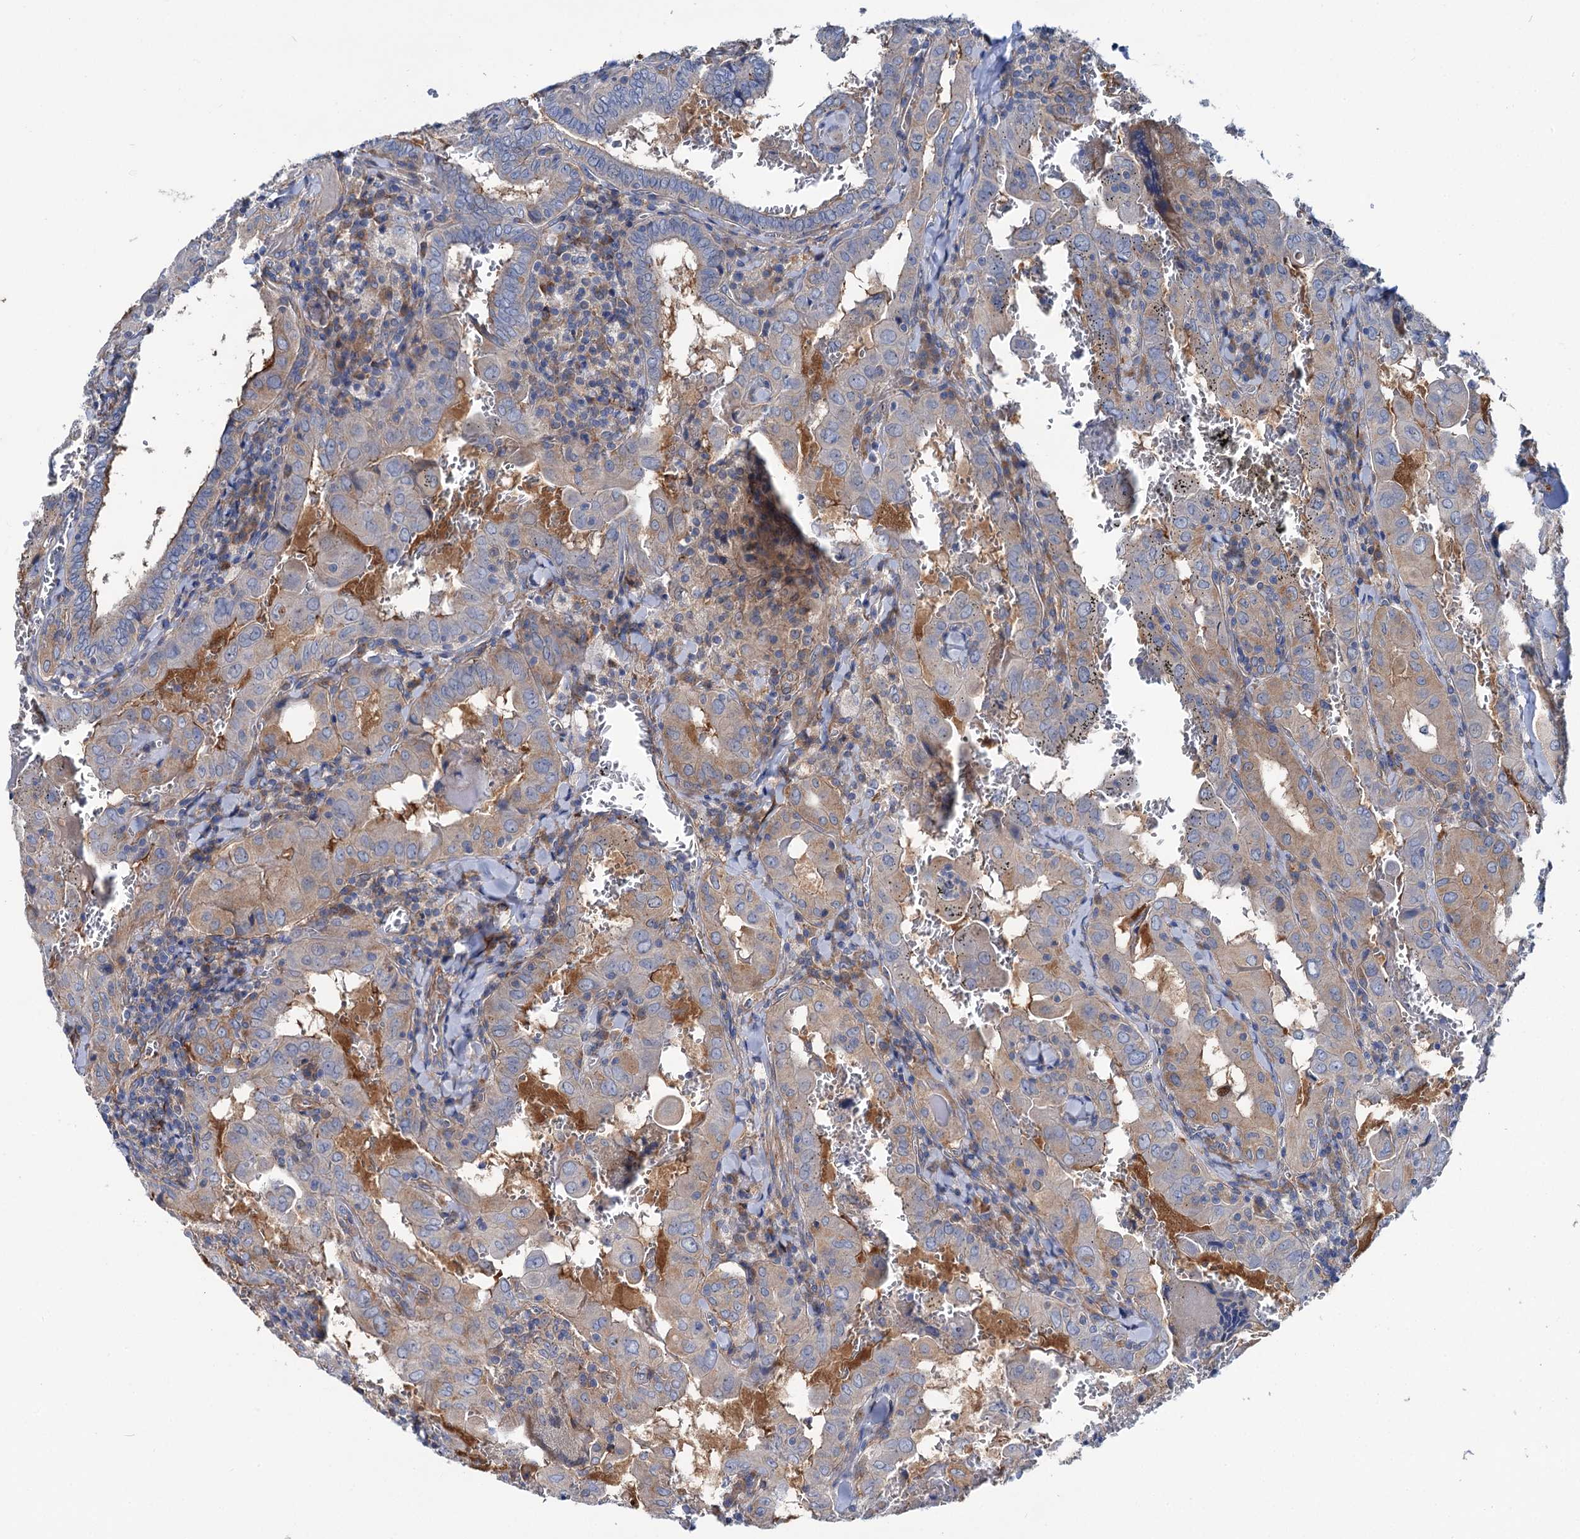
{"staining": {"intensity": "weak", "quantity": "25%-75%", "location": "cytoplasmic/membranous"}, "tissue": "thyroid cancer", "cell_type": "Tumor cells", "image_type": "cancer", "snomed": [{"axis": "morphology", "description": "Papillary adenocarcinoma, NOS"}, {"axis": "topography", "description": "Thyroid gland"}], "caption": "Immunohistochemistry (IHC) micrograph of neoplastic tissue: thyroid cancer stained using immunohistochemistry exhibits low levels of weak protein expression localized specifically in the cytoplasmic/membranous of tumor cells, appearing as a cytoplasmic/membranous brown color.", "gene": "TRIM55", "patient": {"sex": "female", "age": 72}}